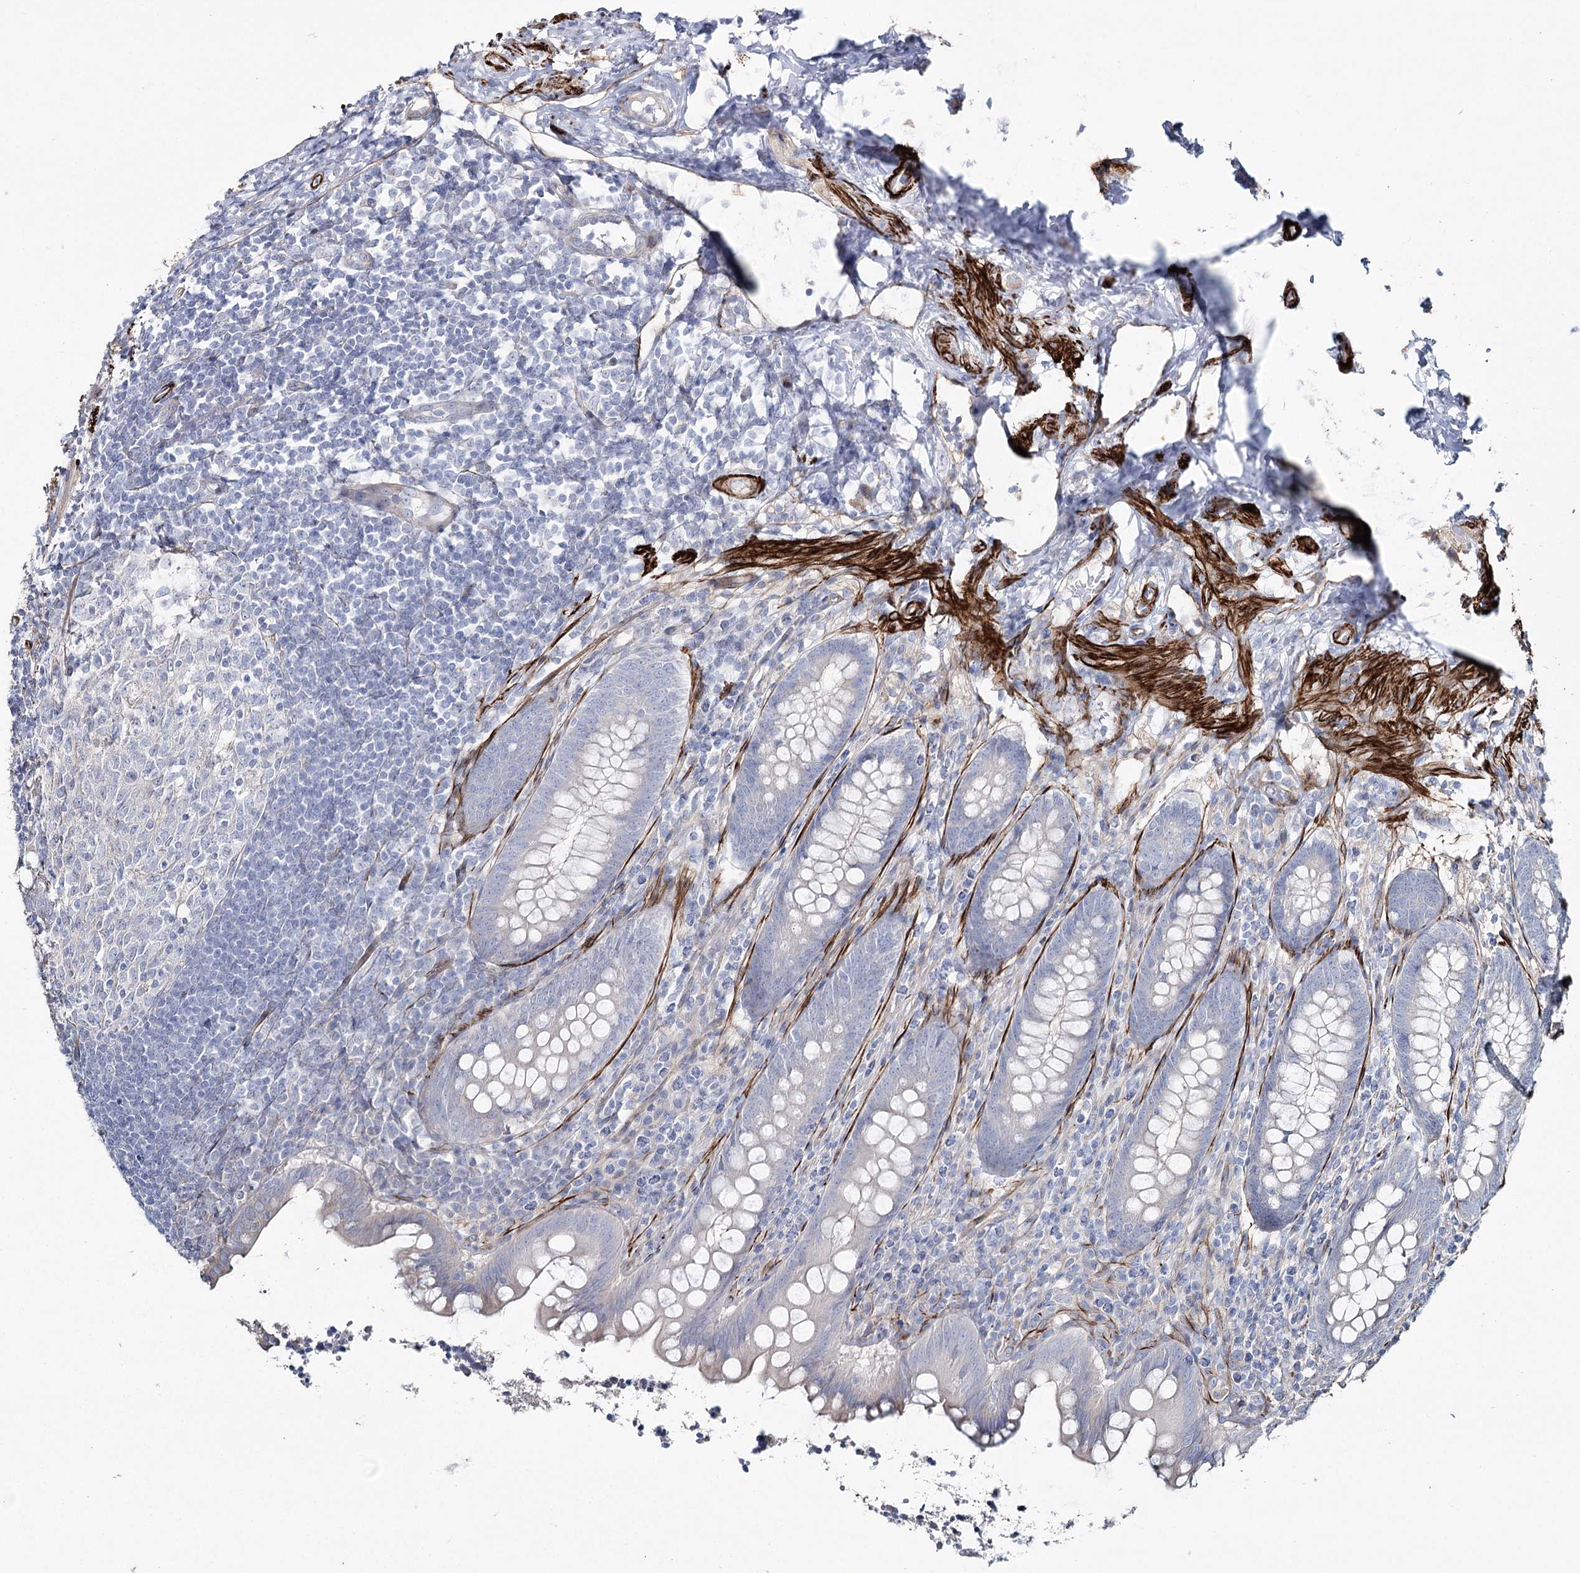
{"staining": {"intensity": "negative", "quantity": "none", "location": "none"}, "tissue": "appendix", "cell_type": "Glandular cells", "image_type": "normal", "snomed": [{"axis": "morphology", "description": "Normal tissue, NOS"}, {"axis": "topography", "description": "Appendix"}], "caption": "Histopathology image shows no significant protein positivity in glandular cells of normal appendix.", "gene": "SUMF1", "patient": {"sex": "female", "age": 33}}